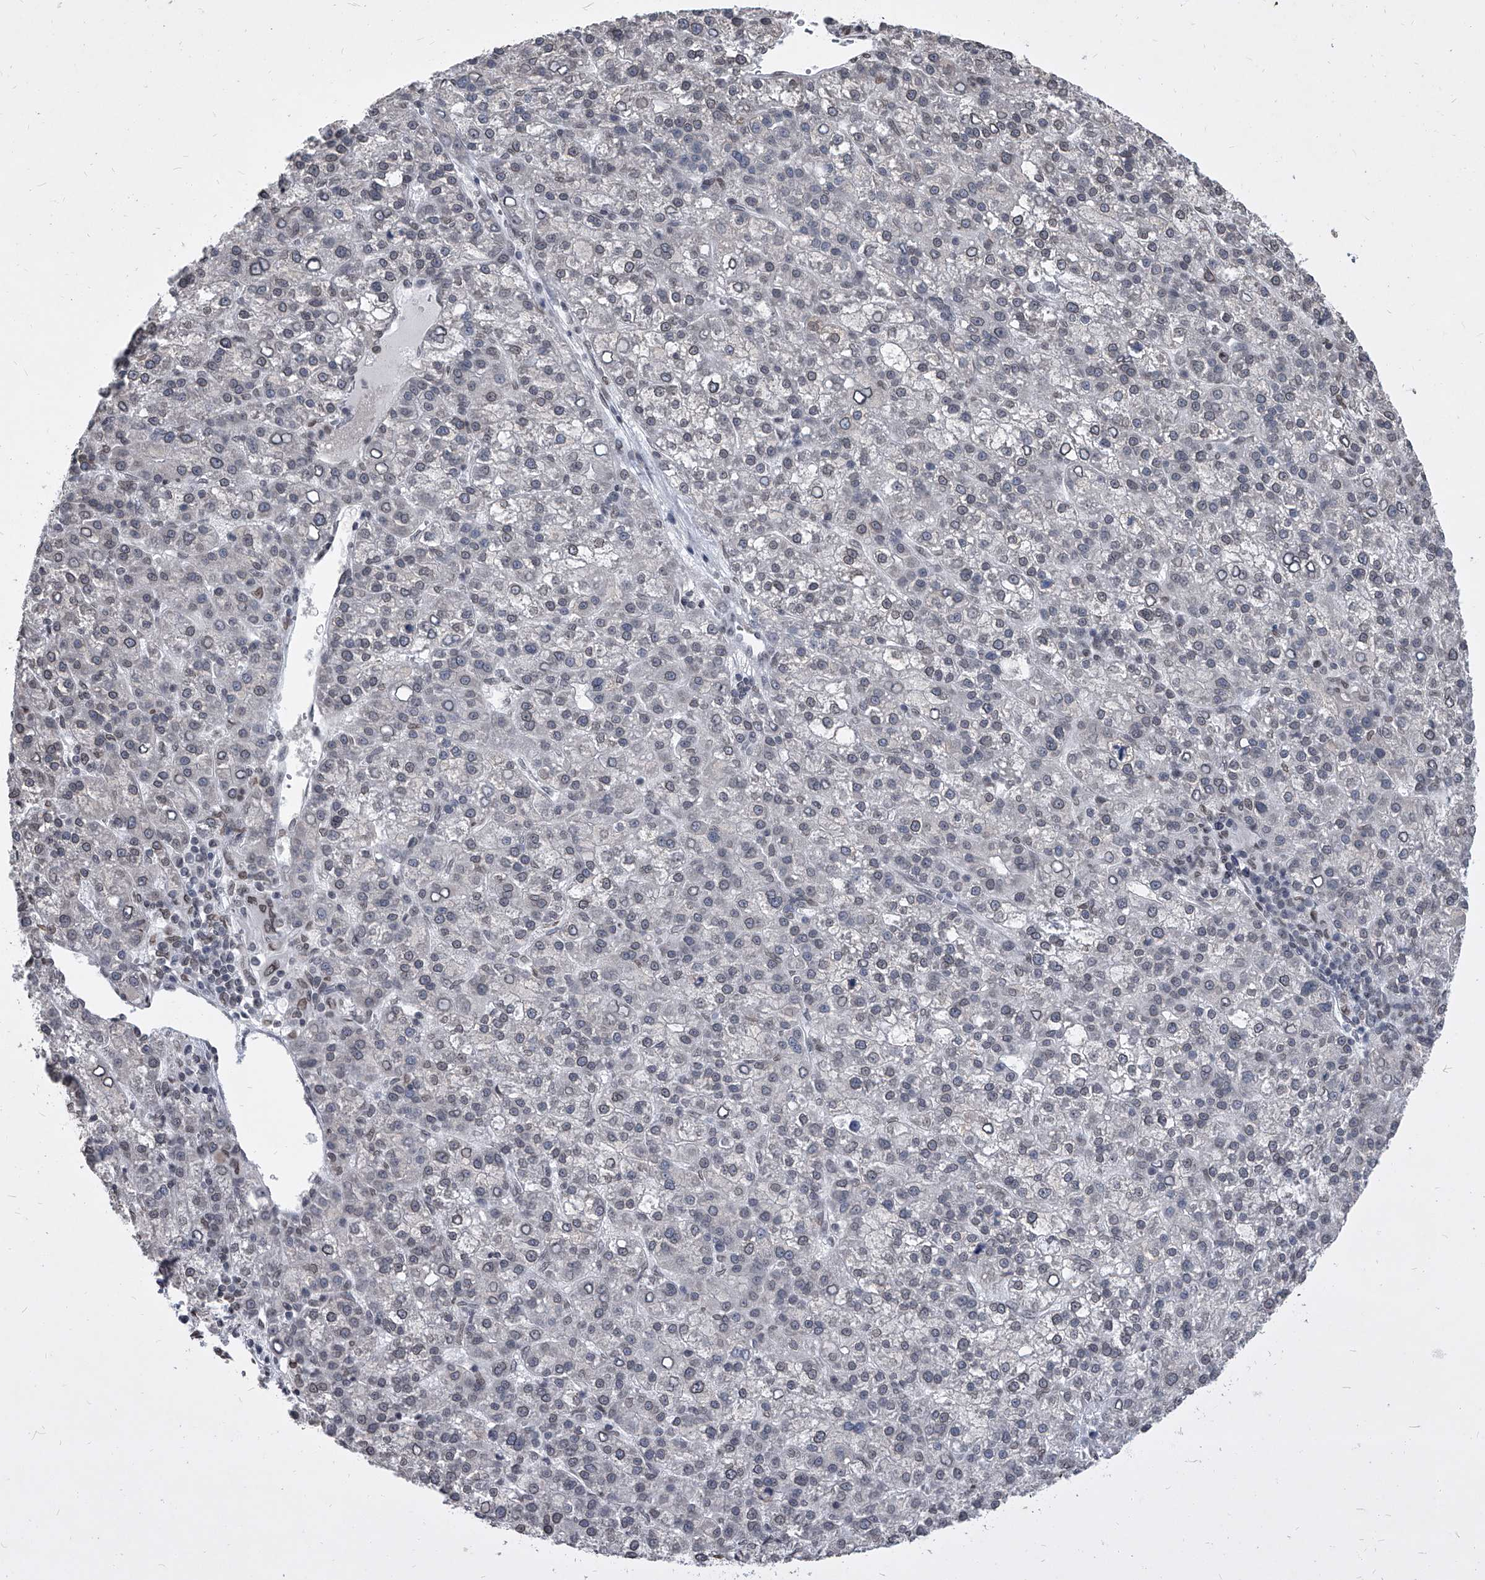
{"staining": {"intensity": "negative", "quantity": "none", "location": "none"}, "tissue": "liver cancer", "cell_type": "Tumor cells", "image_type": "cancer", "snomed": [{"axis": "morphology", "description": "Carcinoma, Hepatocellular, NOS"}, {"axis": "topography", "description": "Liver"}], "caption": "A photomicrograph of hepatocellular carcinoma (liver) stained for a protein displays no brown staining in tumor cells.", "gene": "PPIL4", "patient": {"sex": "female", "age": 58}}